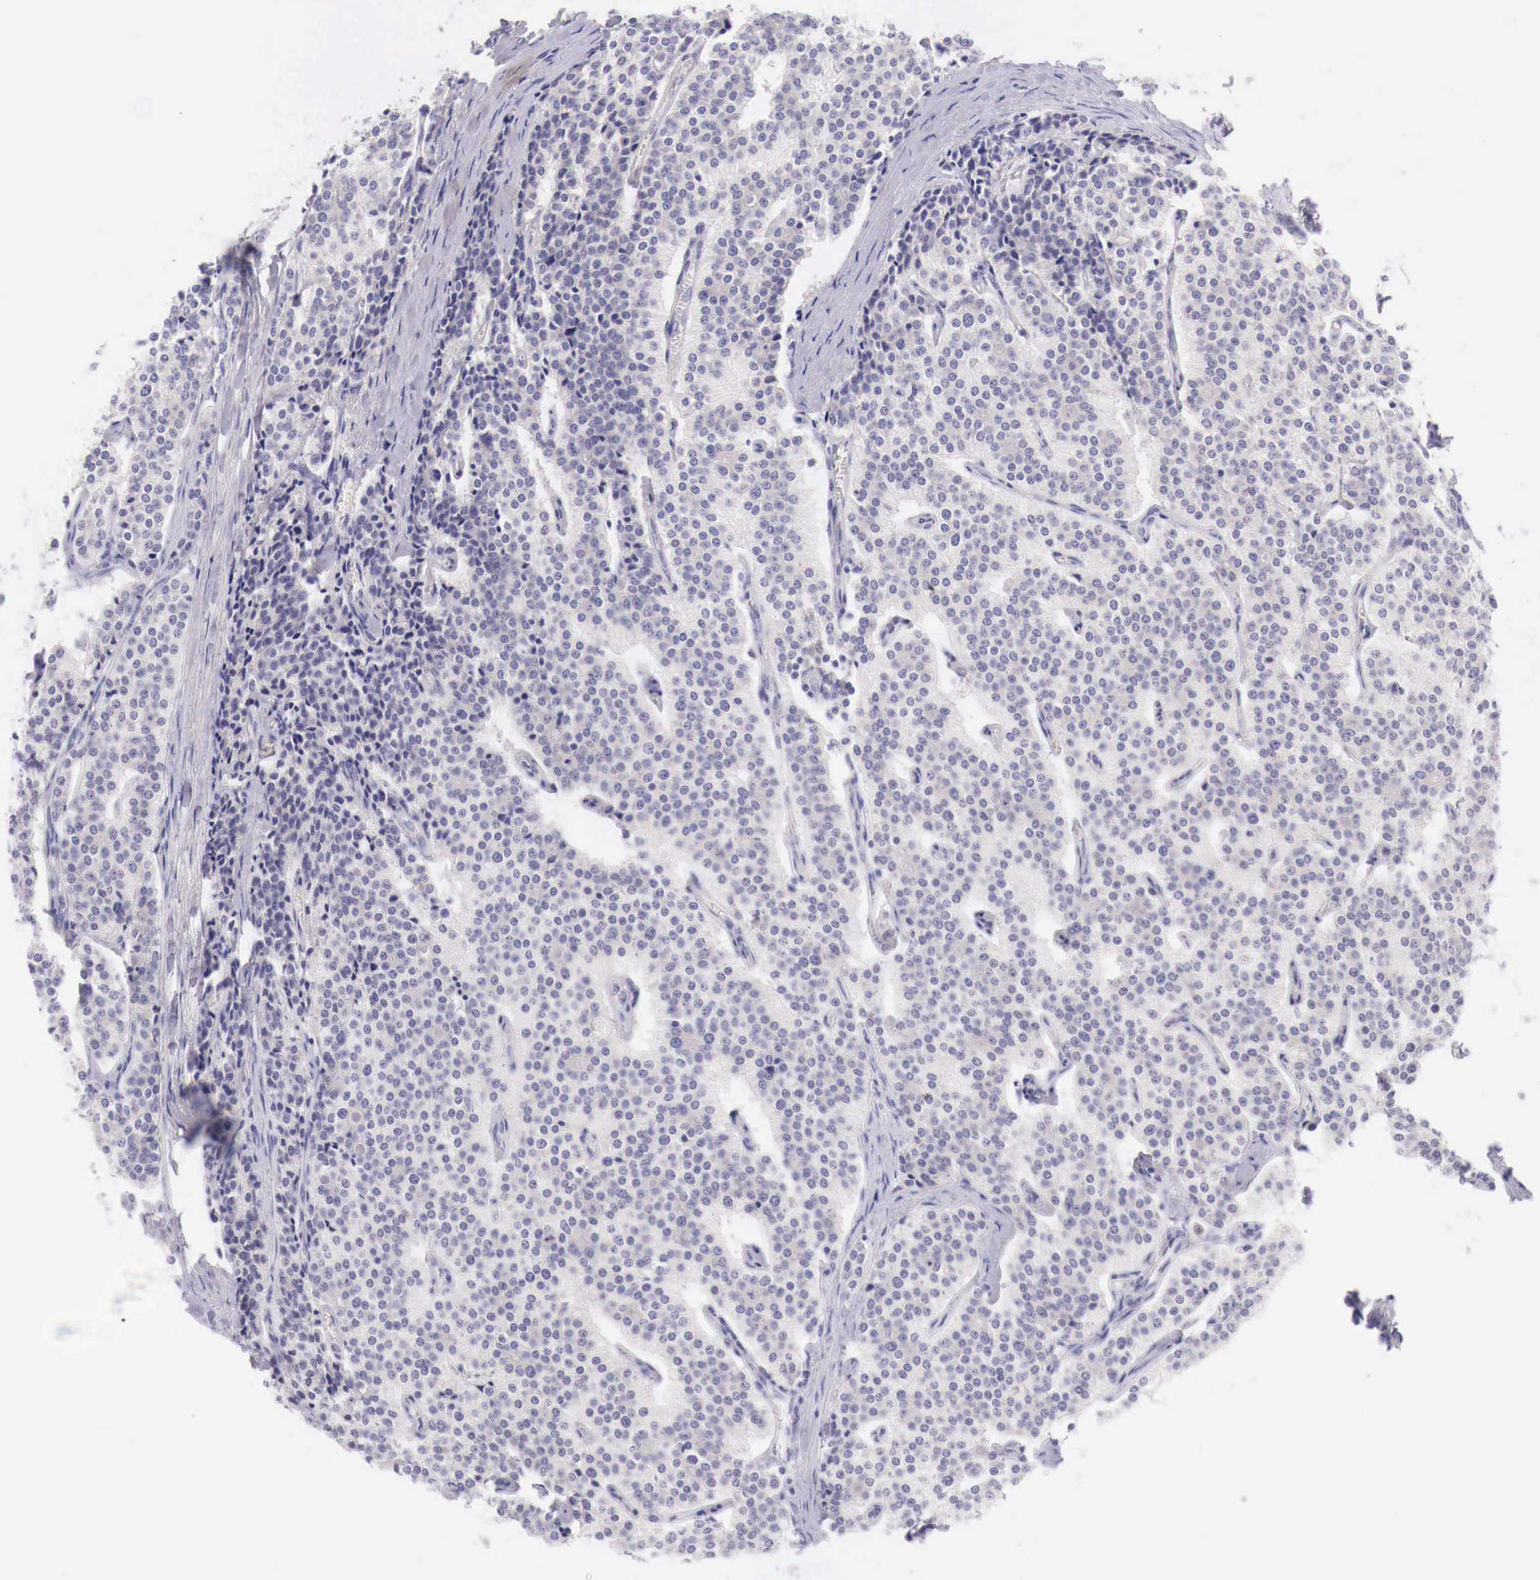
{"staining": {"intensity": "negative", "quantity": "none", "location": "none"}, "tissue": "carcinoid", "cell_type": "Tumor cells", "image_type": "cancer", "snomed": [{"axis": "morphology", "description": "Carcinoid, malignant, NOS"}, {"axis": "topography", "description": "Small intestine"}], "caption": "IHC histopathology image of neoplastic tissue: carcinoid stained with DAB exhibits no significant protein positivity in tumor cells.", "gene": "BCL6", "patient": {"sex": "male", "age": 63}}